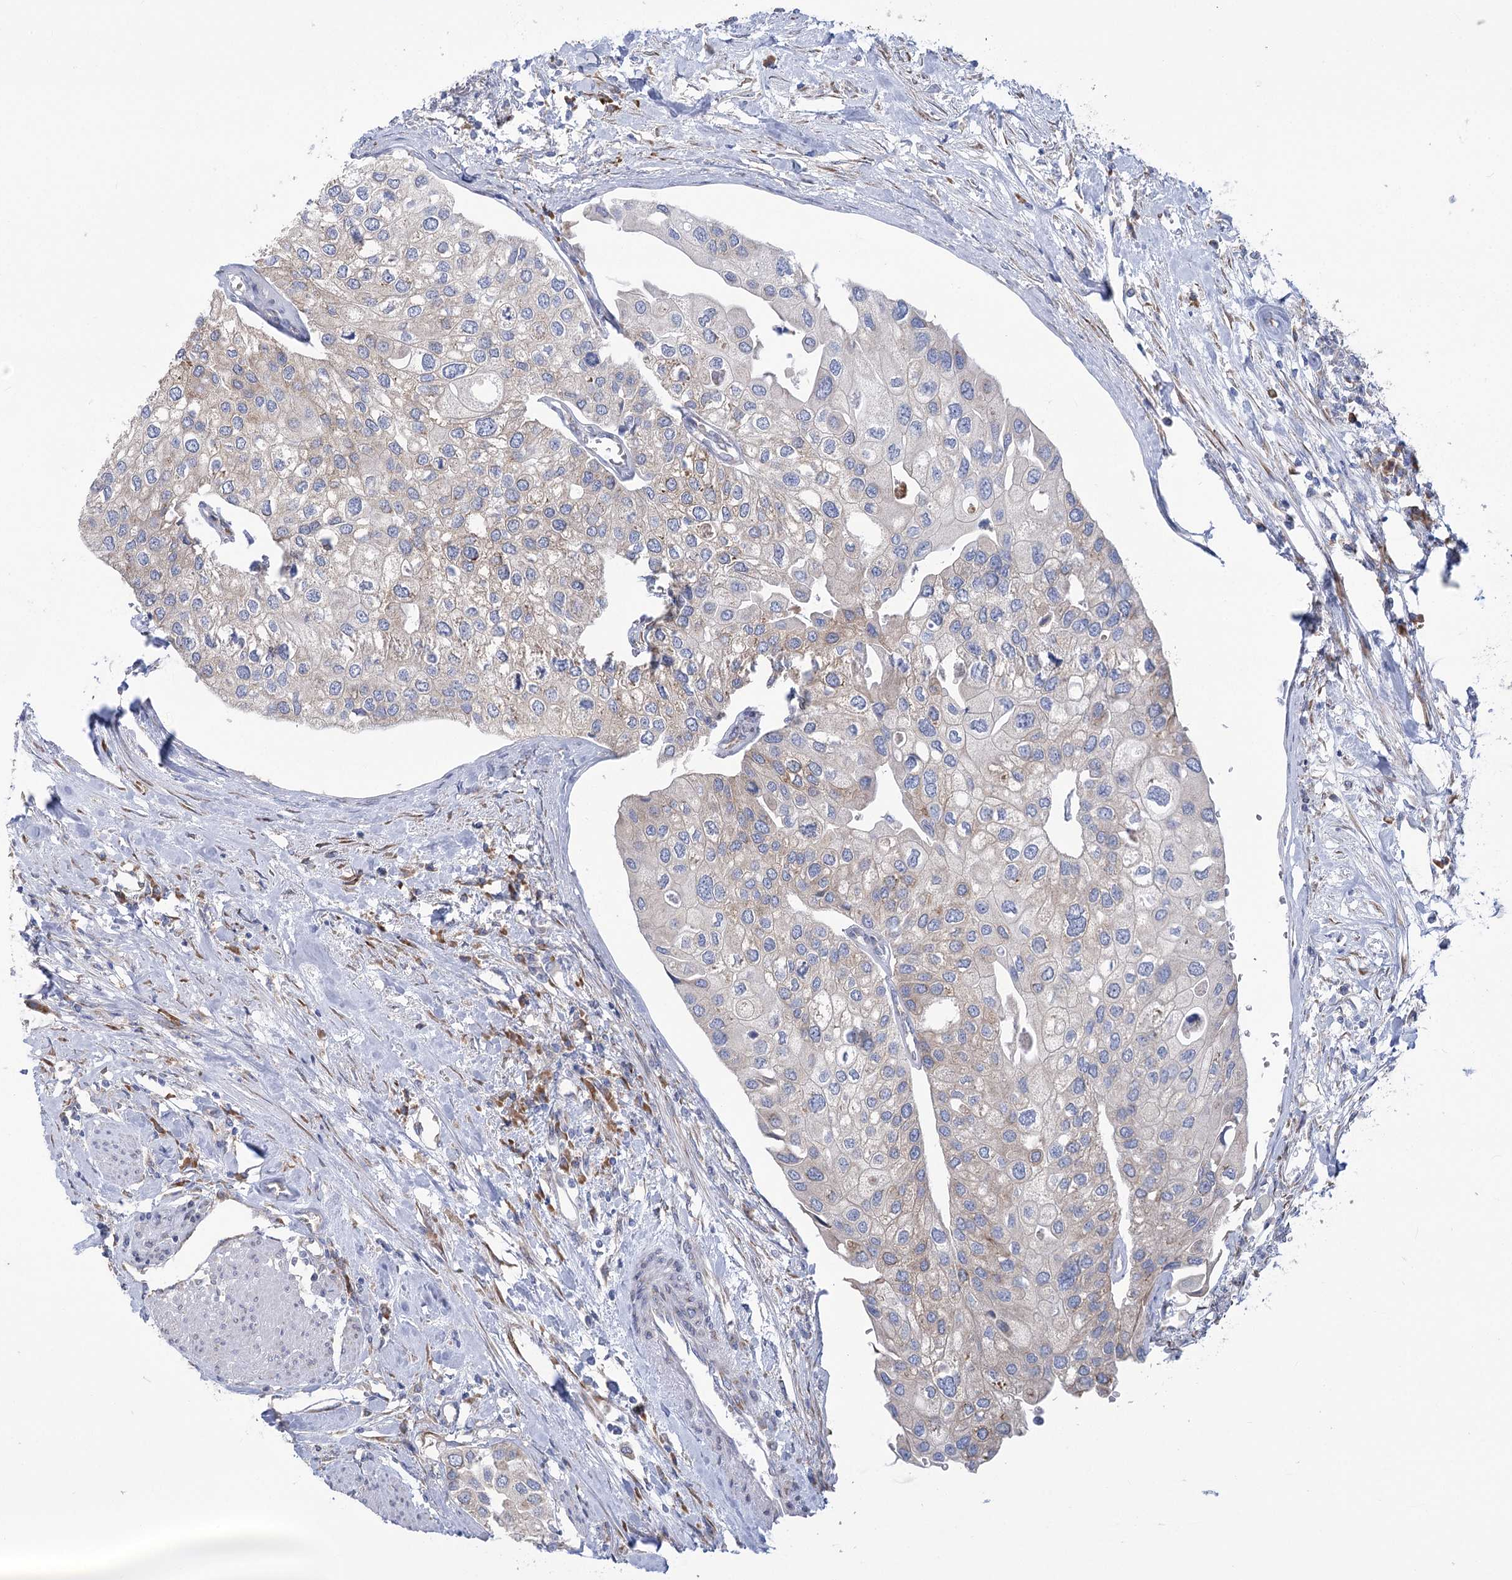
{"staining": {"intensity": "negative", "quantity": "none", "location": "none"}, "tissue": "urothelial cancer", "cell_type": "Tumor cells", "image_type": "cancer", "snomed": [{"axis": "morphology", "description": "Urothelial carcinoma, High grade"}, {"axis": "topography", "description": "Urinary bladder"}], "caption": "IHC micrograph of urothelial carcinoma (high-grade) stained for a protein (brown), which demonstrates no positivity in tumor cells.", "gene": "STT3B", "patient": {"sex": "male", "age": 64}}